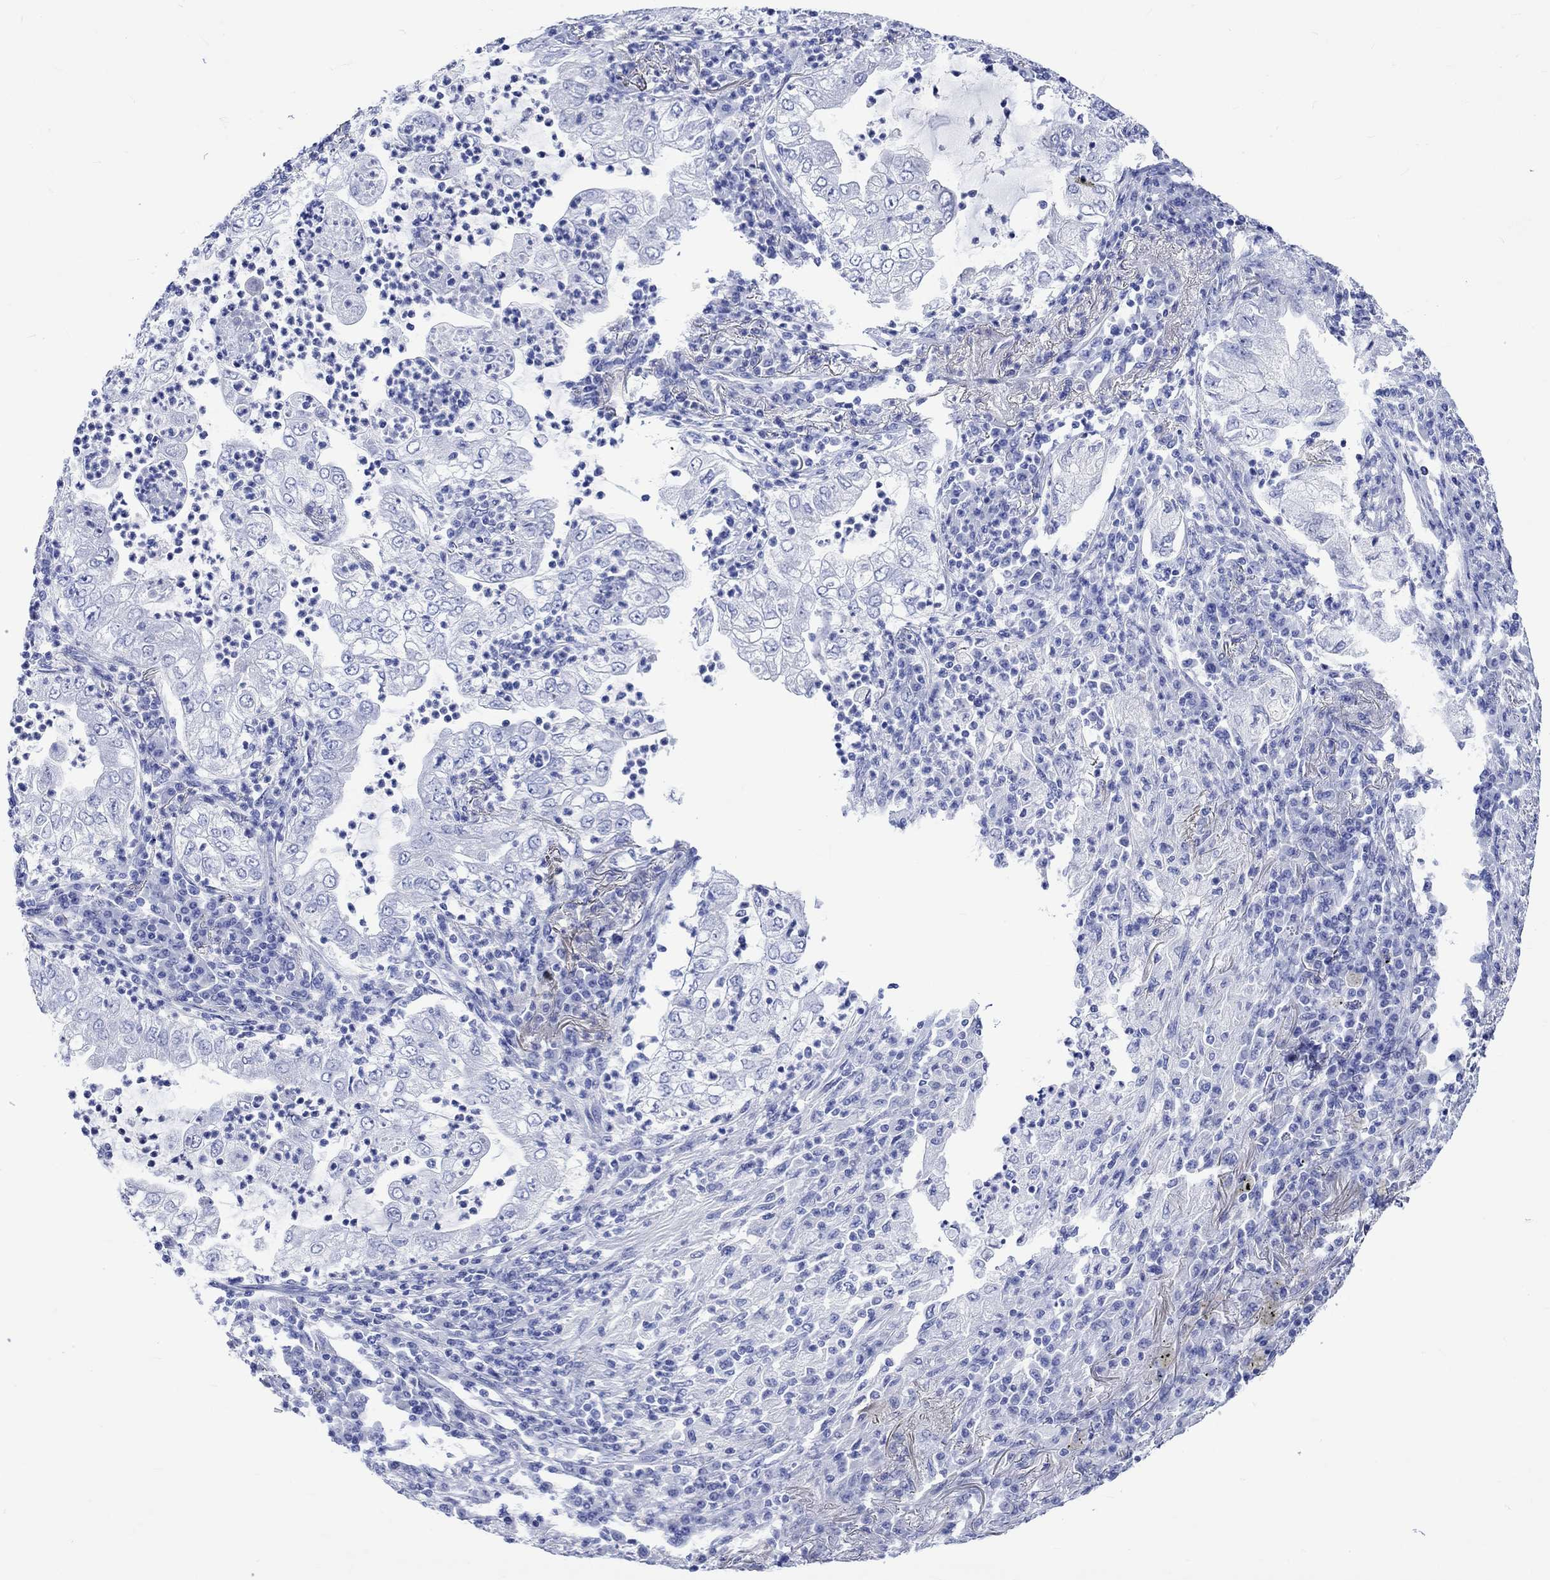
{"staining": {"intensity": "negative", "quantity": "none", "location": "none"}, "tissue": "lung cancer", "cell_type": "Tumor cells", "image_type": "cancer", "snomed": [{"axis": "morphology", "description": "Adenocarcinoma, NOS"}, {"axis": "topography", "description": "Lung"}], "caption": "IHC of lung cancer (adenocarcinoma) exhibits no staining in tumor cells.", "gene": "CRYAB", "patient": {"sex": "female", "age": 73}}